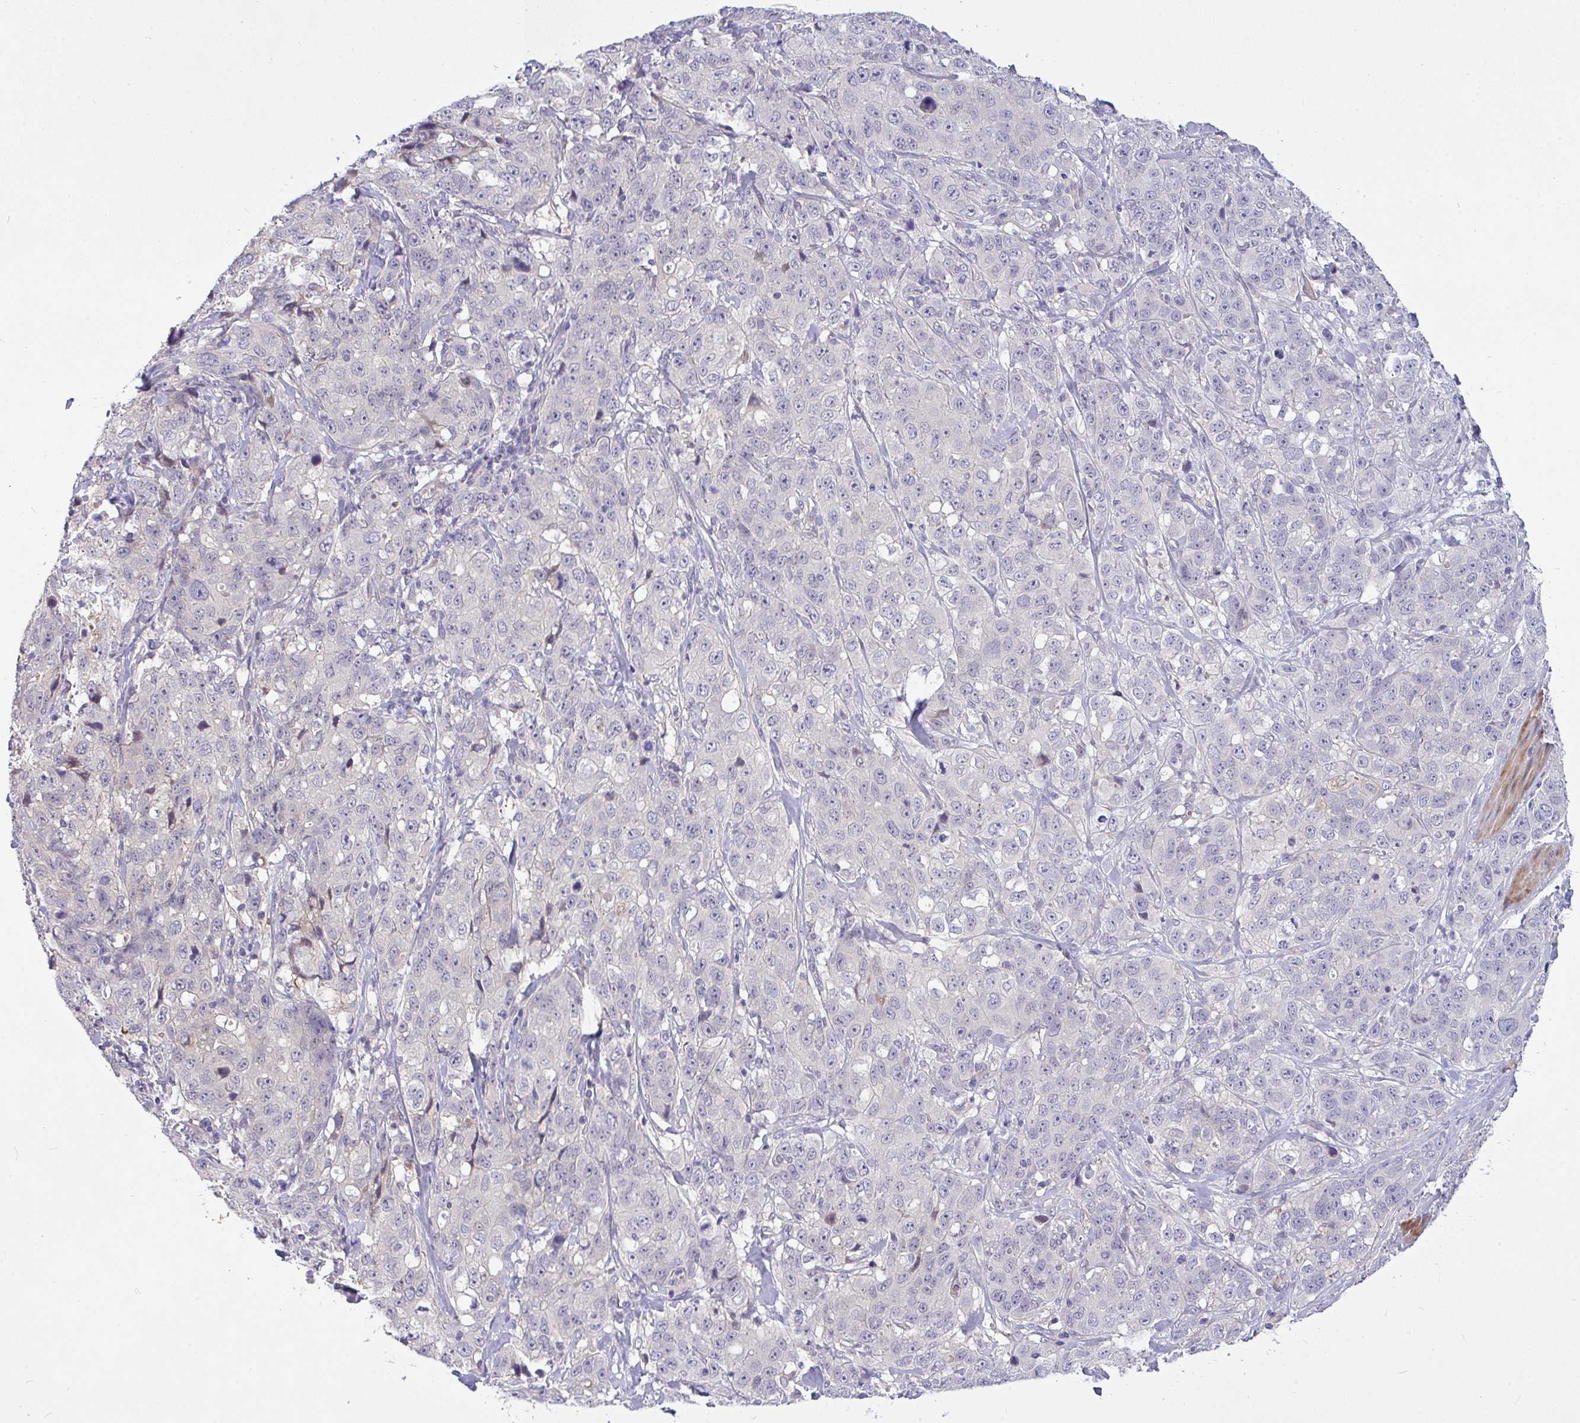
{"staining": {"intensity": "negative", "quantity": "none", "location": "none"}, "tissue": "stomach cancer", "cell_type": "Tumor cells", "image_type": "cancer", "snomed": [{"axis": "morphology", "description": "Adenocarcinoma, NOS"}, {"axis": "topography", "description": "Stomach"}], "caption": "Stomach cancer (adenocarcinoma) was stained to show a protein in brown. There is no significant staining in tumor cells. The staining was performed using DAB (3,3'-diaminobenzidine) to visualize the protein expression in brown, while the nuclei were stained in blue with hematoxylin (Magnification: 20x).", "gene": "MOCS1", "patient": {"sex": "male", "age": 48}}